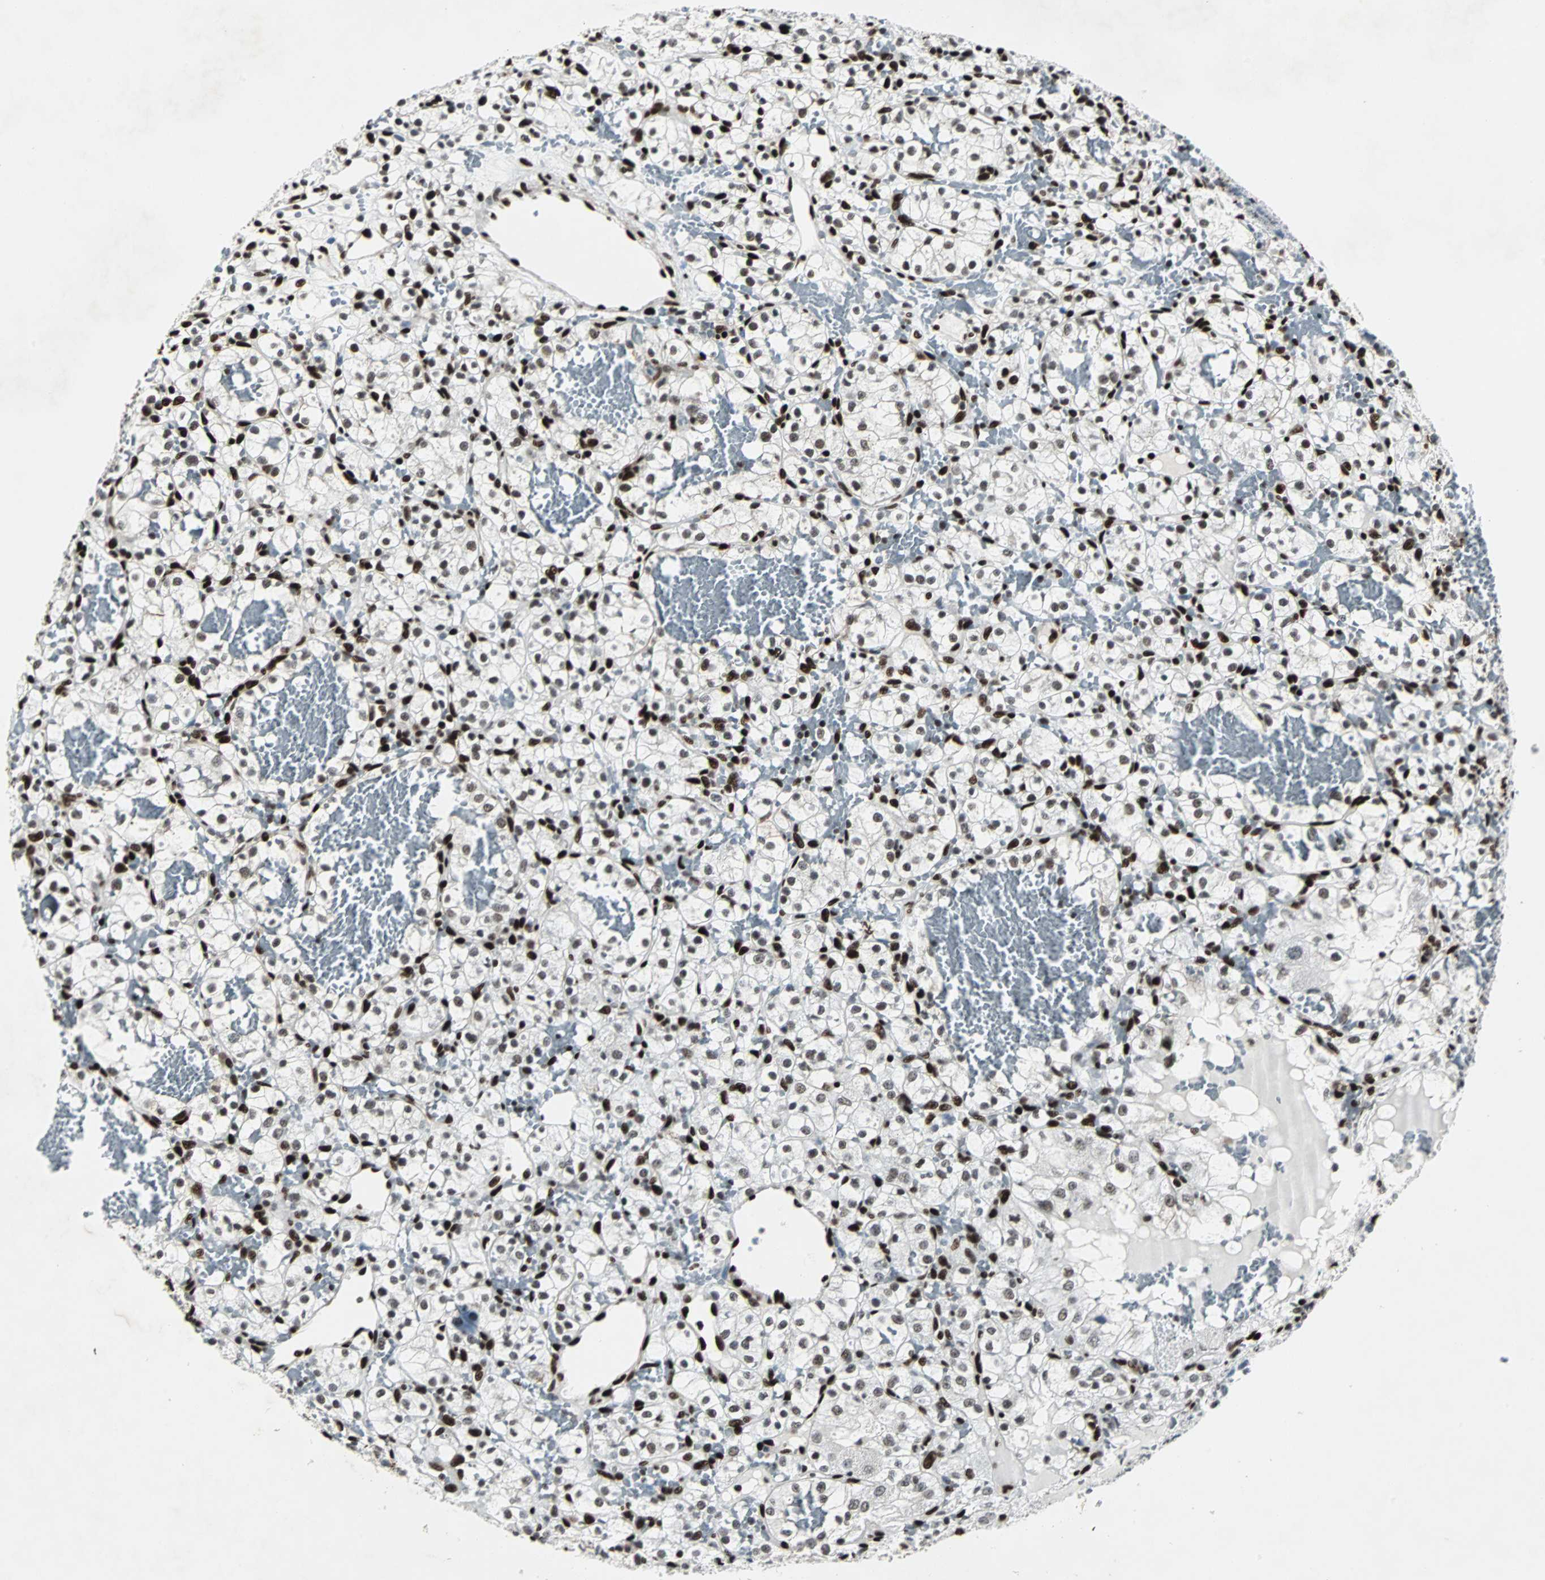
{"staining": {"intensity": "strong", "quantity": ">75%", "location": "nuclear"}, "tissue": "renal cancer", "cell_type": "Tumor cells", "image_type": "cancer", "snomed": [{"axis": "morphology", "description": "Adenocarcinoma, NOS"}, {"axis": "topography", "description": "Kidney"}], "caption": "An immunohistochemistry (IHC) histopathology image of neoplastic tissue is shown. Protein staining in brown labels strong nuclear positivity in renal cancer within tumor cells. The staining was performed using DAB, with brown indicating positive protein expression. Nuclei are stained blue with hematoxylin.", "gene": "MEF2D", "patient": {"sex": "female", "age": 60}}